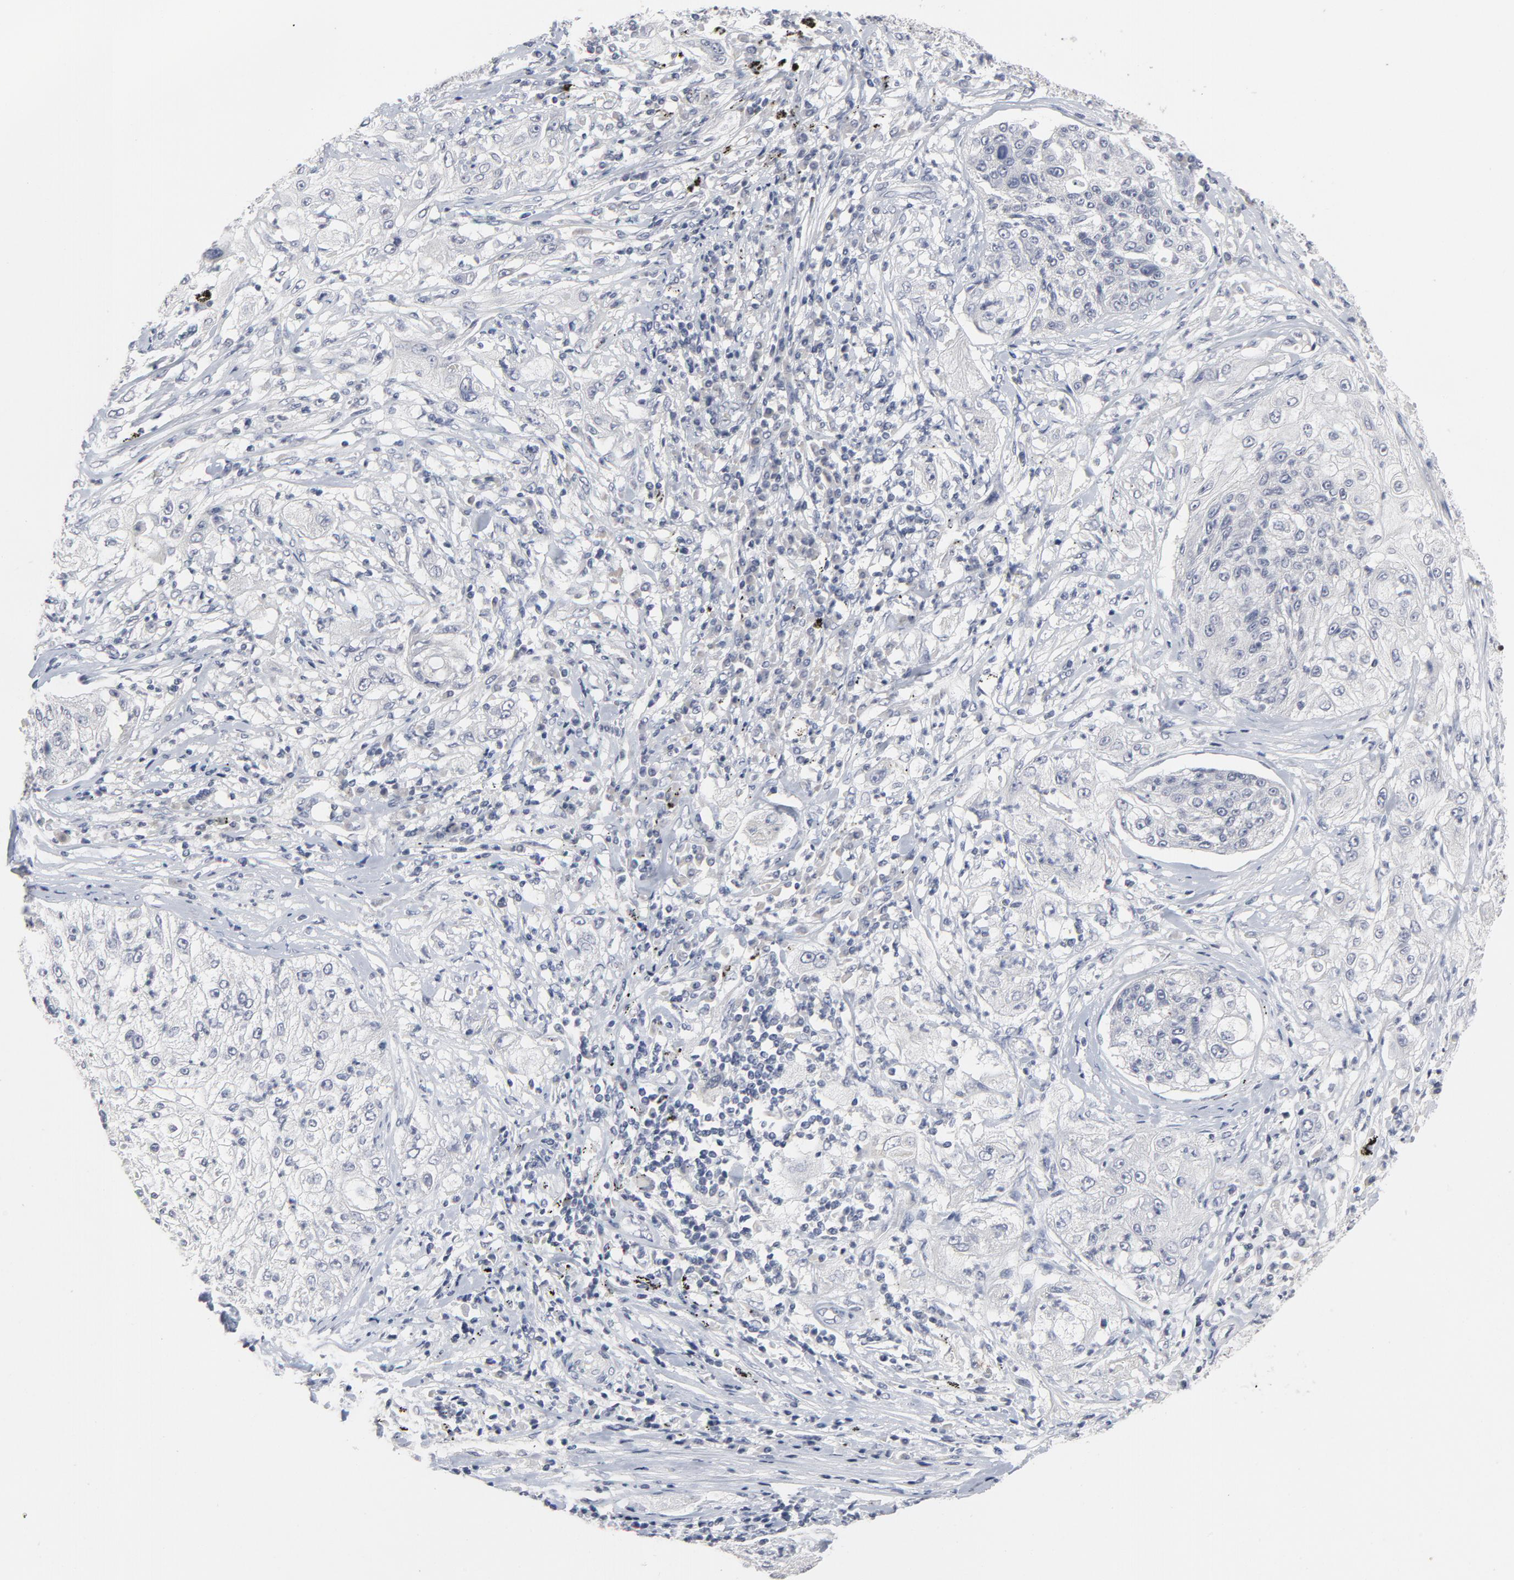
{"staining": {"intensity": "weak", "quantity": "25%-75%", "location": "nuclear"}, "tissue": "lung cancer", "cell_type": "Tumor cells", "image_type": "cancer", "snomed": [{"axis": "morphology", "description": "Inflammation, NOS"}, {"axis": "morphology", "description": "Squamous cell carcinoma, NOS"}, {"axis": "topography", "description": "Lymph node"}, {"axis": "topography", "description": "Soft tissue"}, {"axis": "topography", "description": "Lung"}], "caption": "IHC photomicrograph of lung squamous cell carcinoma stained for a protein (brown), which demonstrates low levels of weak nuclear positivity in about 25%-75% of tumor cells.", "gene": "GABPA", "patient": {"sex": "male", "age": 66}}